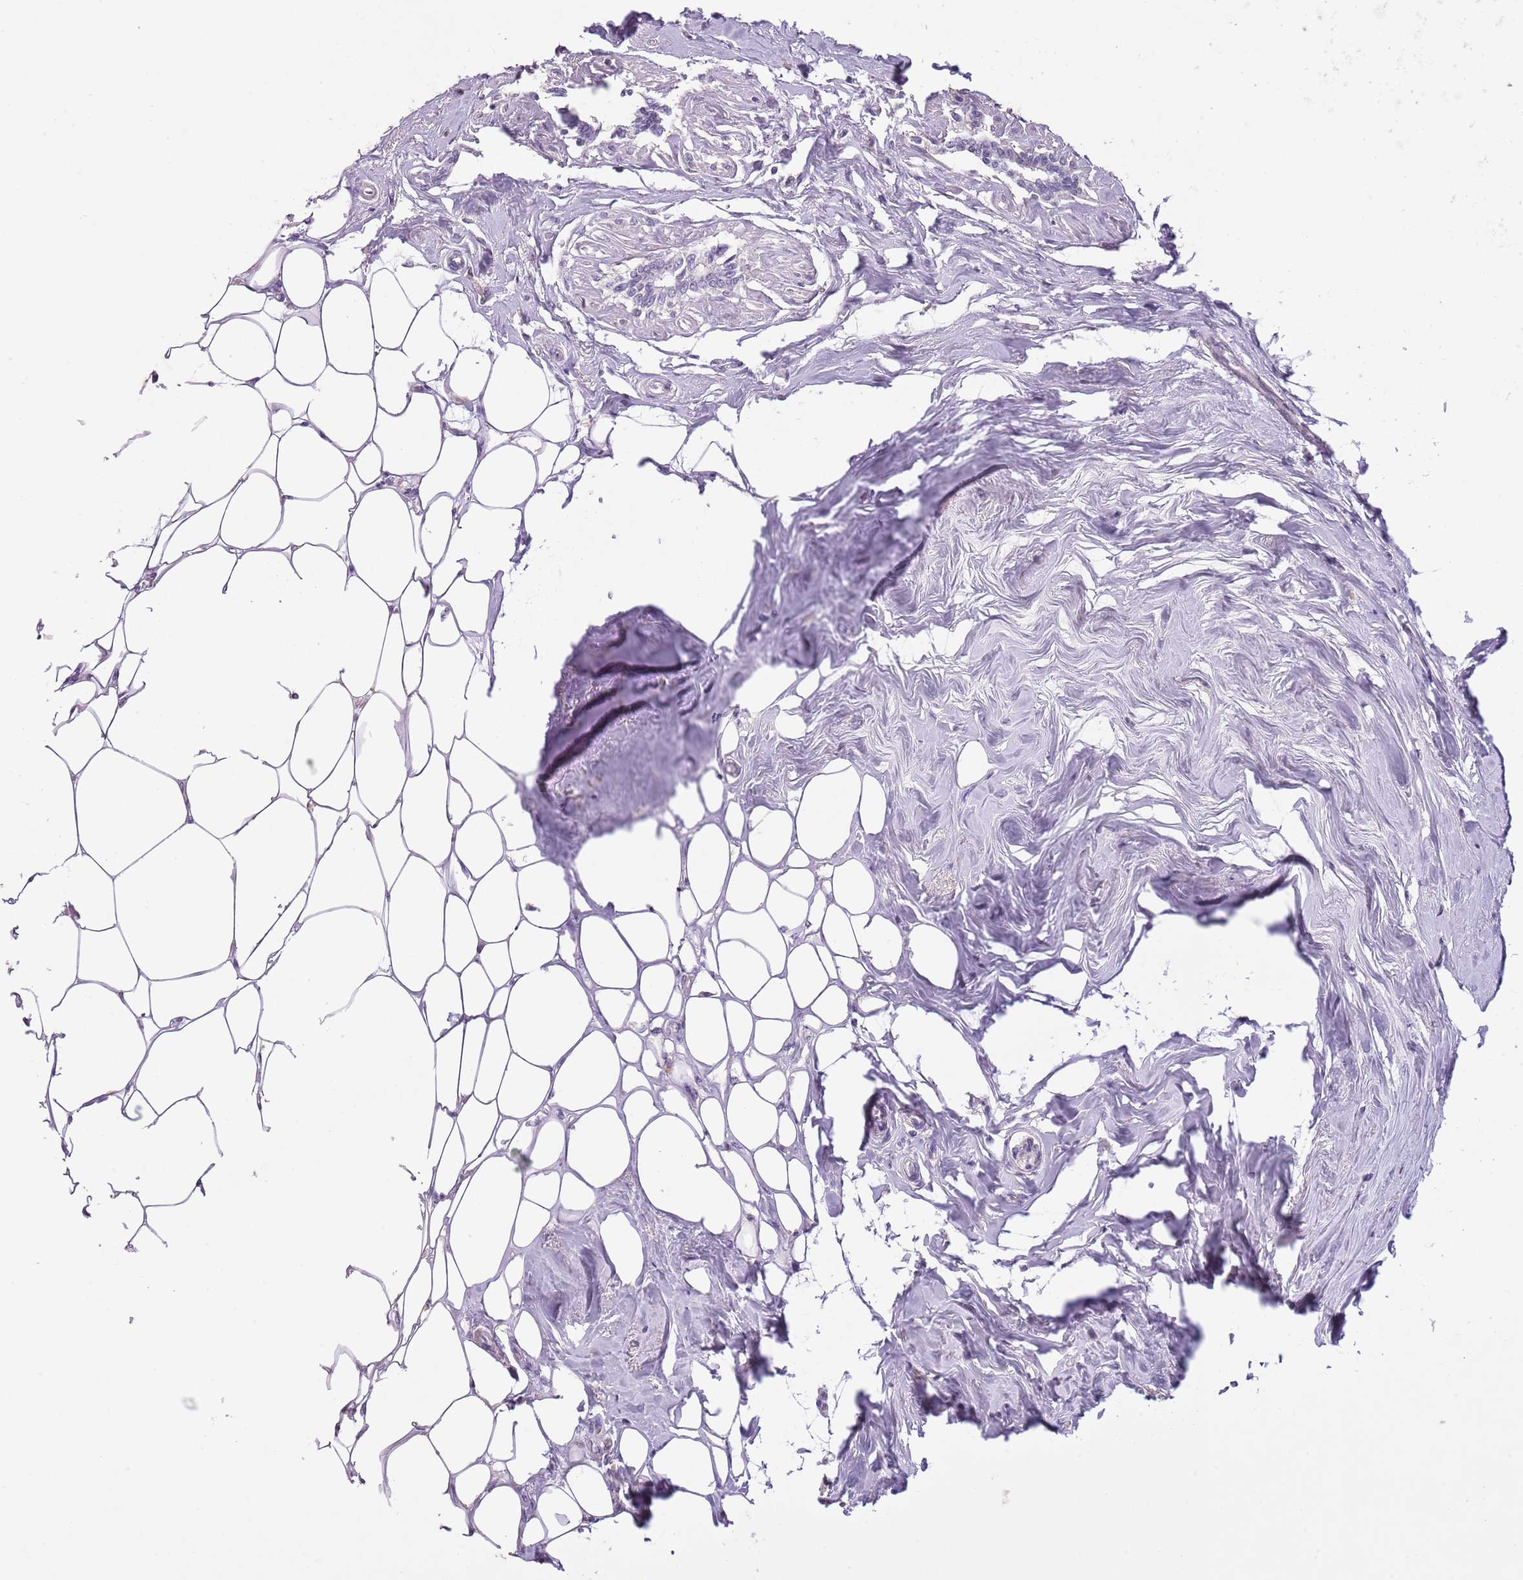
{"staining": {"intensity": "negative", "quantity": "none", "location": "none"}, "tissue": "breast cancer", "cell_type": "Tumor cells", "image_type": "cancer", "snomed": [{"axis": "morphology", "description": "Duct carcinoma"}, {"axis": "topography", "description": "Breast"}], "caption": "A photomicrograph of breast infiltrating ductal carcinoma stained for a protein displays no brown staining in tumor cells.", "gene": "SLC35E3", "patient": {"sex": "female", "age": 83}}